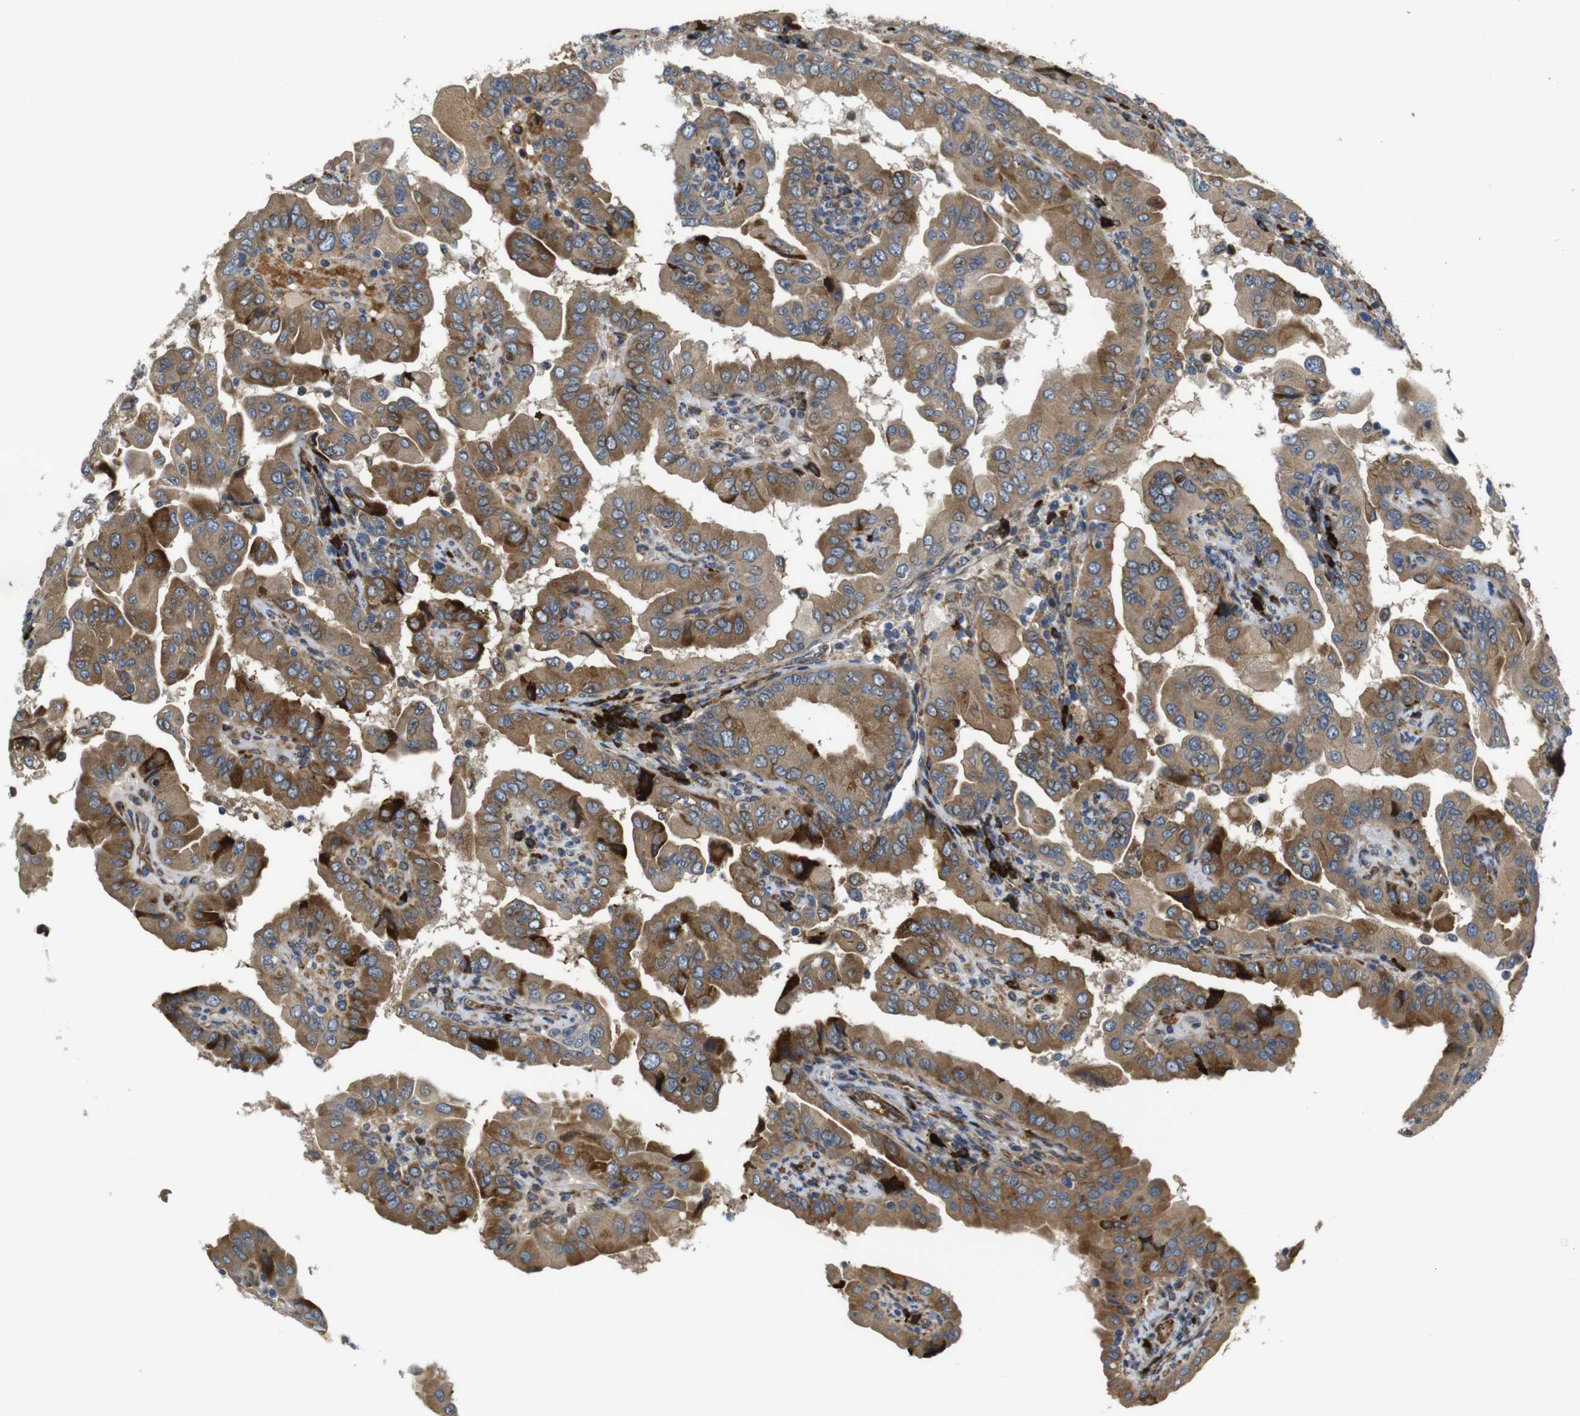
{"staining": {"intensity": "moderate", "quantity": ">75%", "location": "cytoplasmic/membranous"}, "tissue": "thyroid cancer", "cell_type": "Tumor cells", "image_type": "cancer", "snomed": [{"axis": "morphology", "description": "Papillary adenocarcinoma, NOS"}, {"axis": "topography", "description": "Thyroid gland"}], "caption": "IHC staining of thyroid cancer, which demonstrates medium levels of moderate cytoplasmic/membranous staining in approximately >75% of tumor cells indicating moderate cytoplasmic/membranous protein positivity. The staining was performed using DAB (brown) for protein detection and nuclei were counterstained in hematoxylin (blue).", "gene": "UBE2G2", "patient": {"sex": "male", "age": 33}}